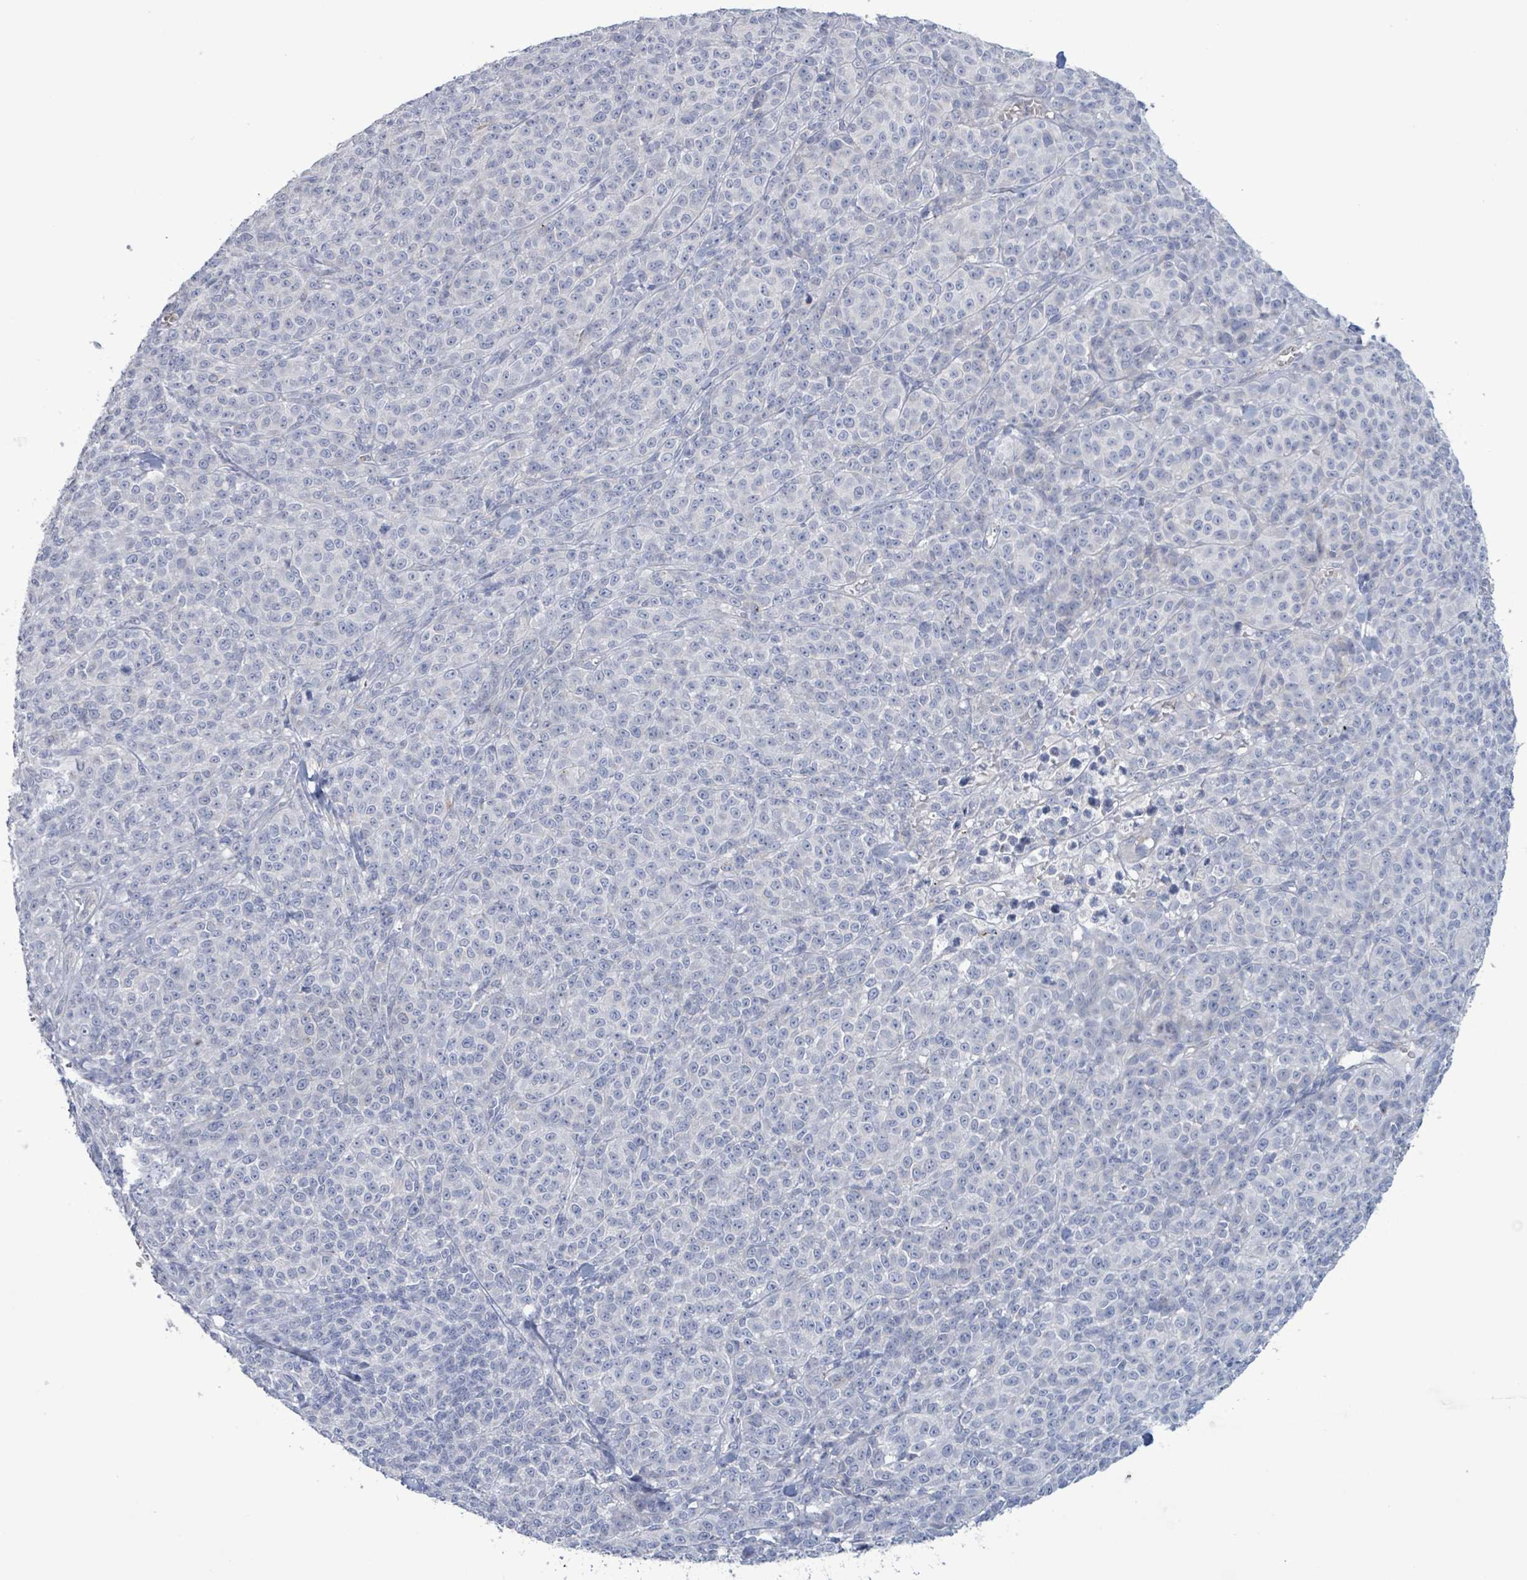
{"staining": {"intensity": "negative", "quantity": "none", "location": "none"}, "tissue": "melanoma", "cell_type": "Tumor cells", "image_type": "cancer", "snomed": [{"axis": "morphology", "description": "Normal tissue, NOS"}, {"axis": "morphology", "description": "Malignant melanoma, NOS"}, {"axis": "topography", "description": "Skin"}], "caption": "Immunohistochemical staining of malignant melanoma demonstrates no significant positivity in tumor cells.", "gene": "PKLR", "patient": {"sex": "female", "age": 34}}